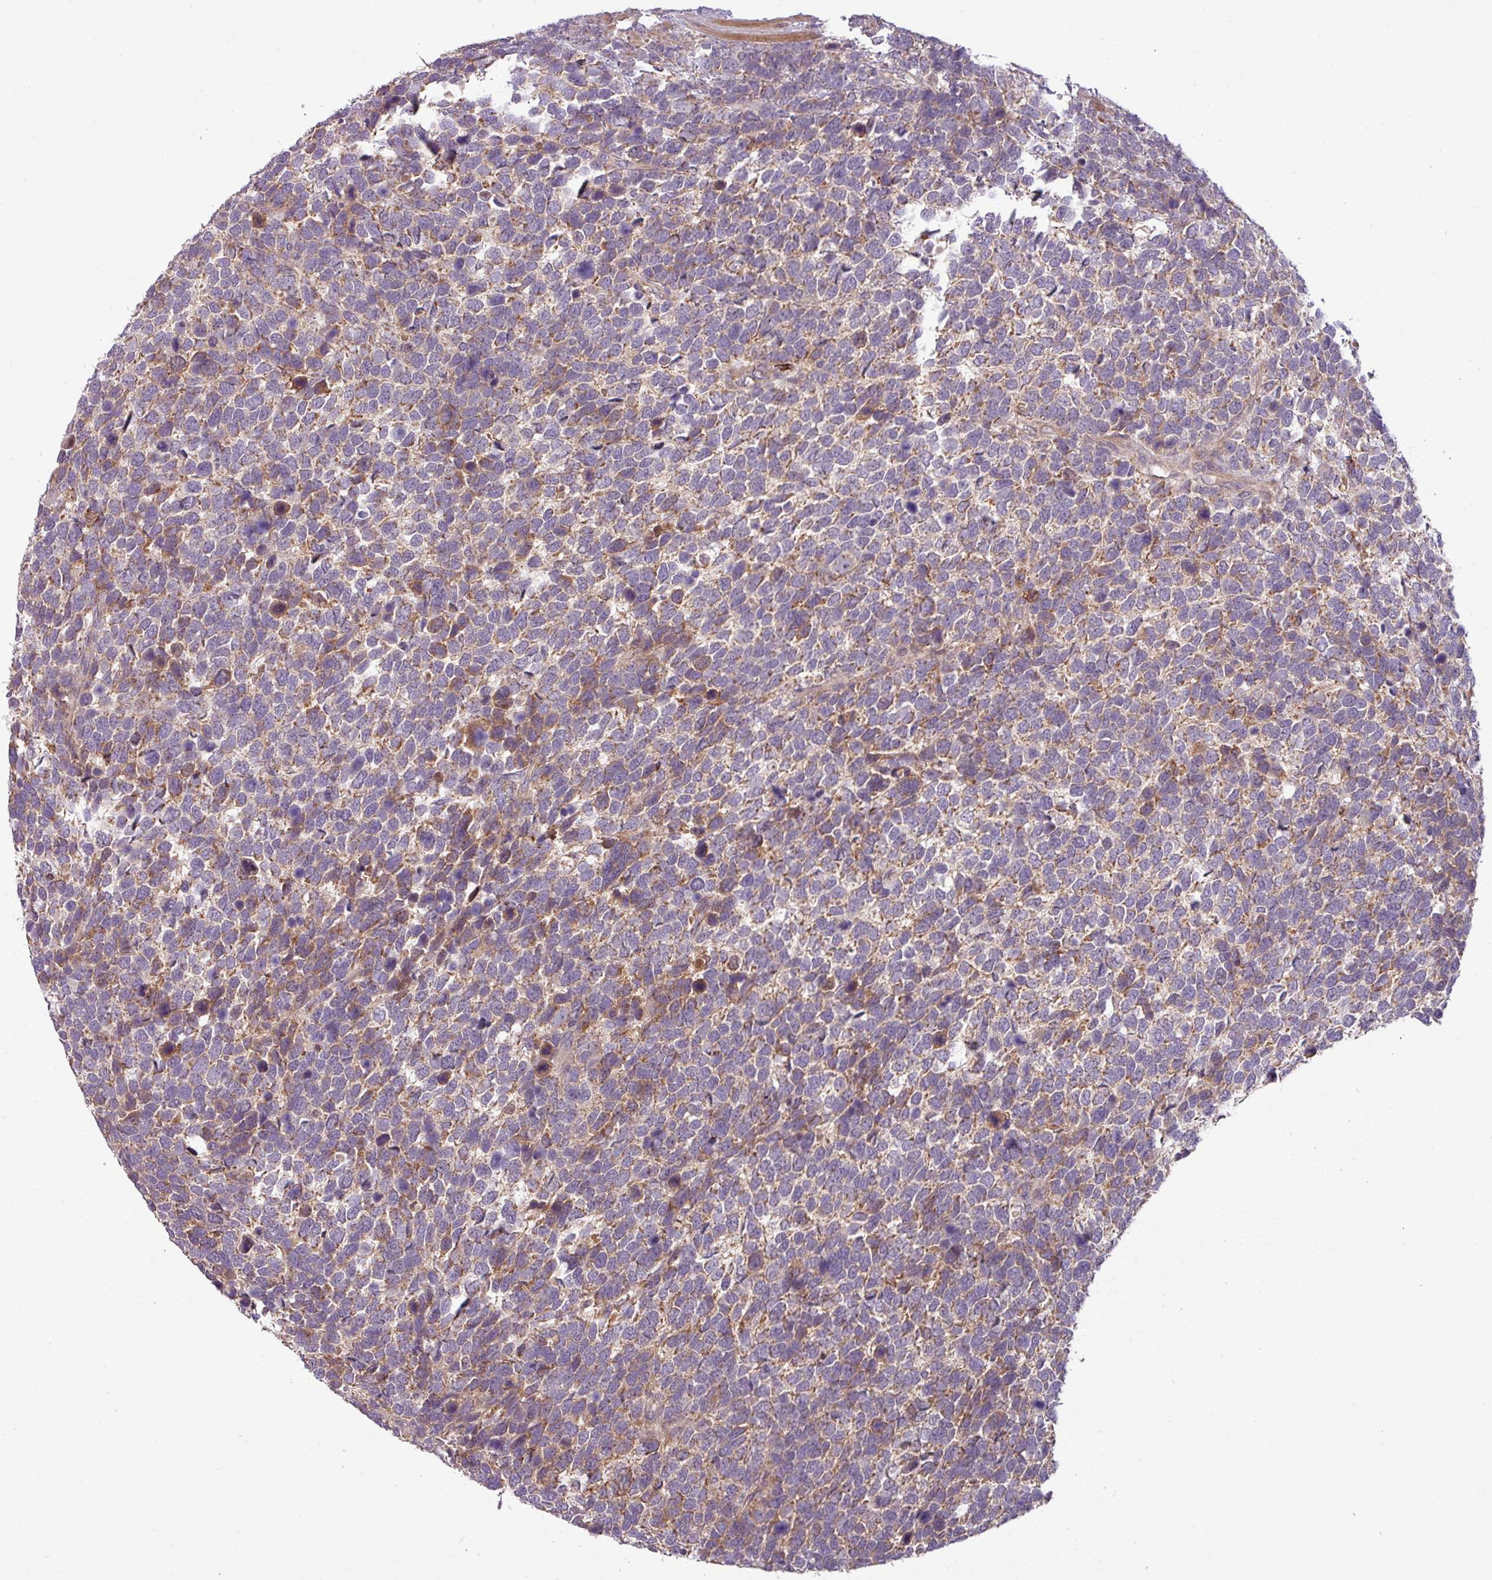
{"staining": {"intensity": "weak", "quantity": ">75%", "location": "cytoplasmic/membranous"}, "tissue": "urothelial cancer", "cell_type": "Tumor cells", "image_type": "cancer", "snomed": [{"axis": "morphology", "description": "Urothelial carcinoma, High grade"}, {"axis": "topography", "description": "Urinary bladder"}], "caption": "The image shows staining of urothelial cancer, revealing weak cytoplasmic/membranous protein expression (brown color) within tumor cells. The protein of interest is shown in brown color, while the nuclei are stained blue.", "gene": "PAPLN", "patient": {"sex": "female", "age": 82}}